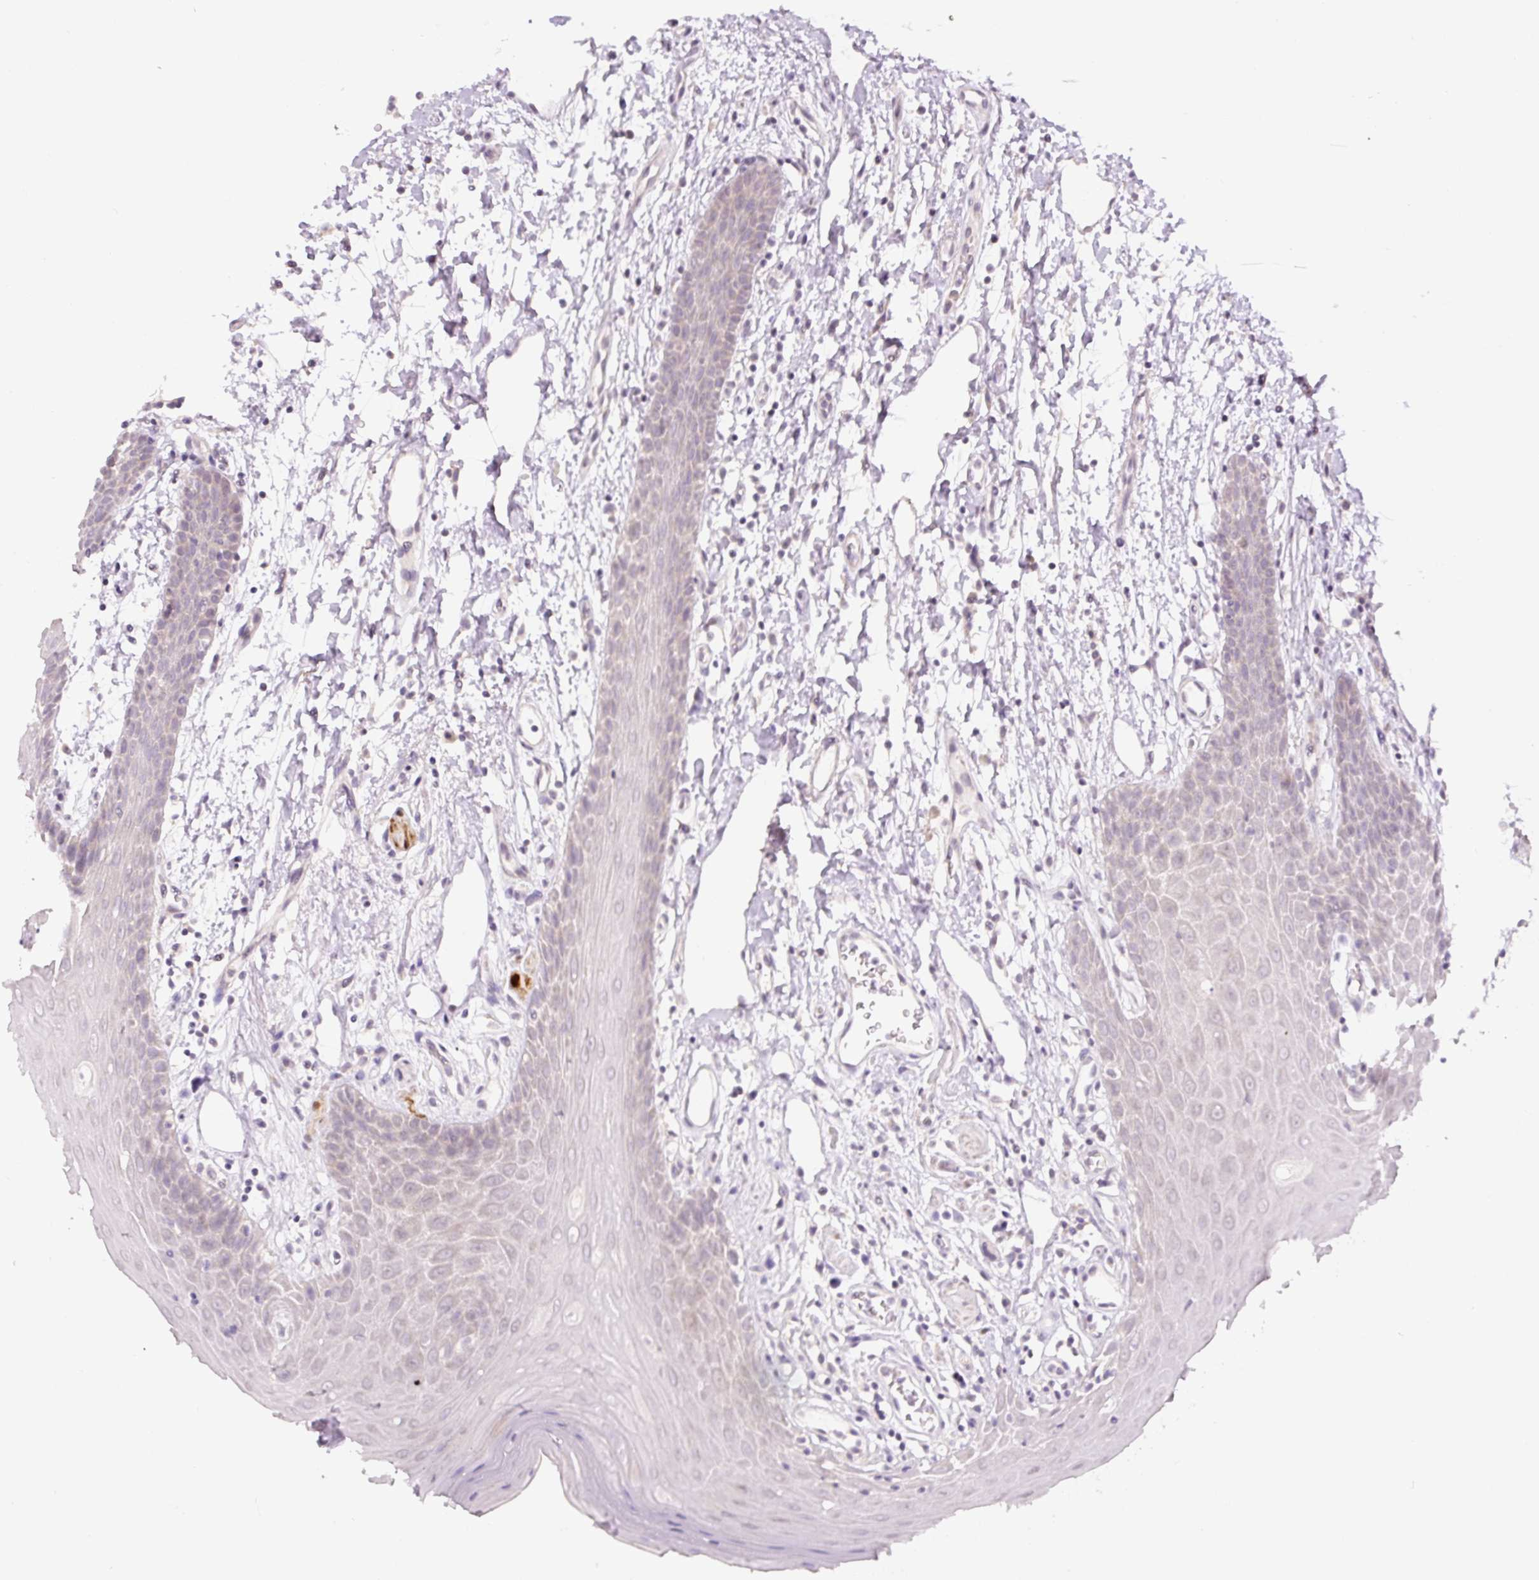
{"staining": {"intensity": "negative", "quantity": "none", "location": "none"}, "tissue": "oral mucosa", "cell_type": "Squamous epithelial cells", "image_type": "normal", "snomed": [{"axis": "morphology", "description": "Normal tissue, NOS"}, {"axis": "topography", "description": "Oral tissue"}, {"axis": "topography", "description": "Tounge, NOS"}], "caption": "This histopathology image is of unremarkable oral mucosa stained with immunohistochemistry to label a protein in brown with the nuclei are counter-stained blue. There is no staining in squamous epithelial cells.", "gene": "FABP7", "patient": {"sex": "female", "age": 59}}